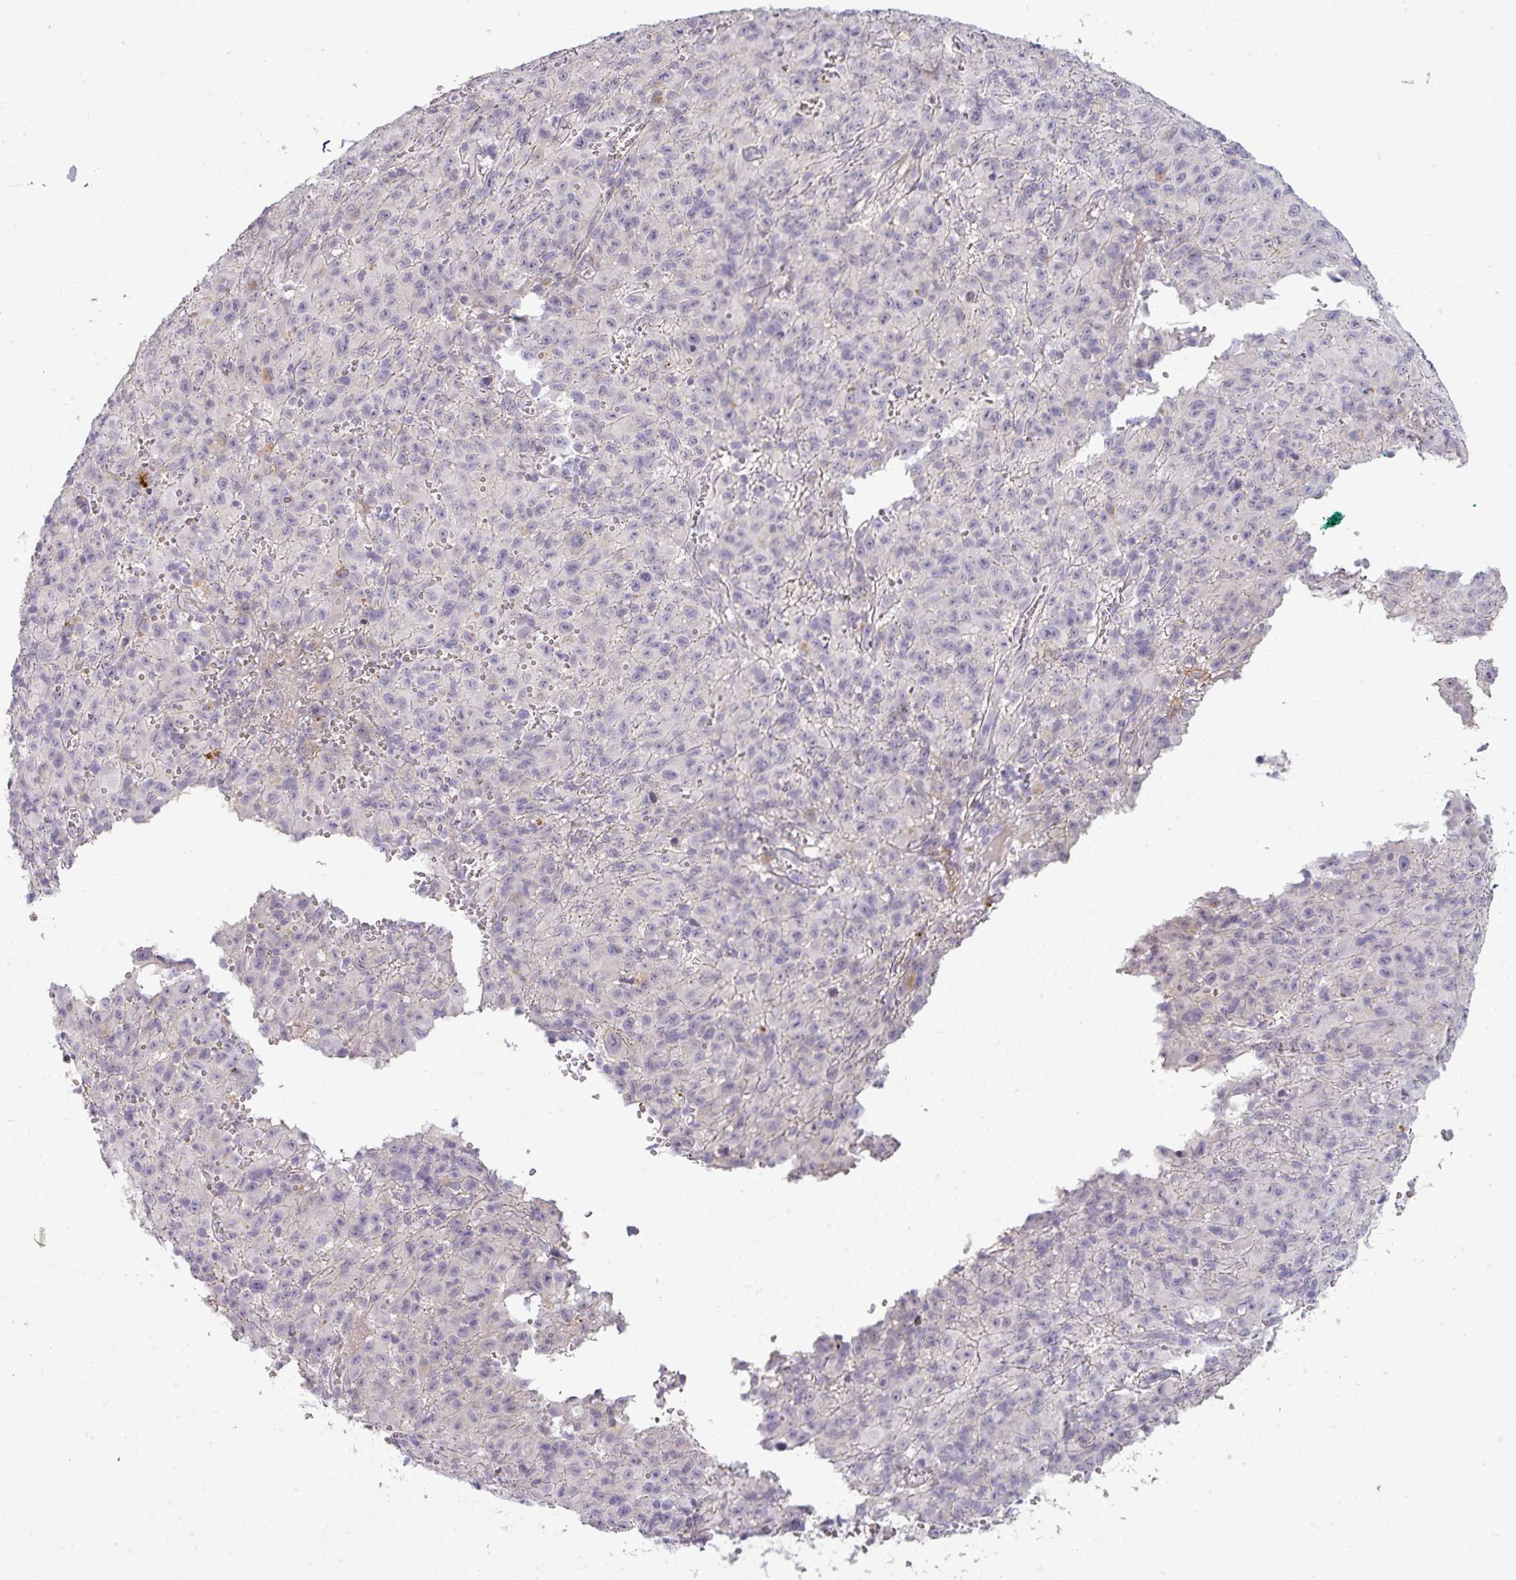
{"staining": {"intensity": "negative", "quantity": "none", "location": "none"}, "tissue": "melanoma", "cell_type": "Tumor cells", "image_type": "cancer", "snomed": [{"axis": "morphology", "description": "Malignant melanoma, NOS"}, {"axis": "topography", "description": "Skin"}], "caption": "Immunohistochemistry (IHC) histopathology image of human malignant melanoma stained for a protein (brown), which displays no staining in tumor cells. The staining was performed using DAB to visualize the protein expression in brown, while the nuclei were stained in blue with hematoxylin (Magnification: 20x).", "gene": "C2orf16", "patient": {"sex": "male", "age": 46}}